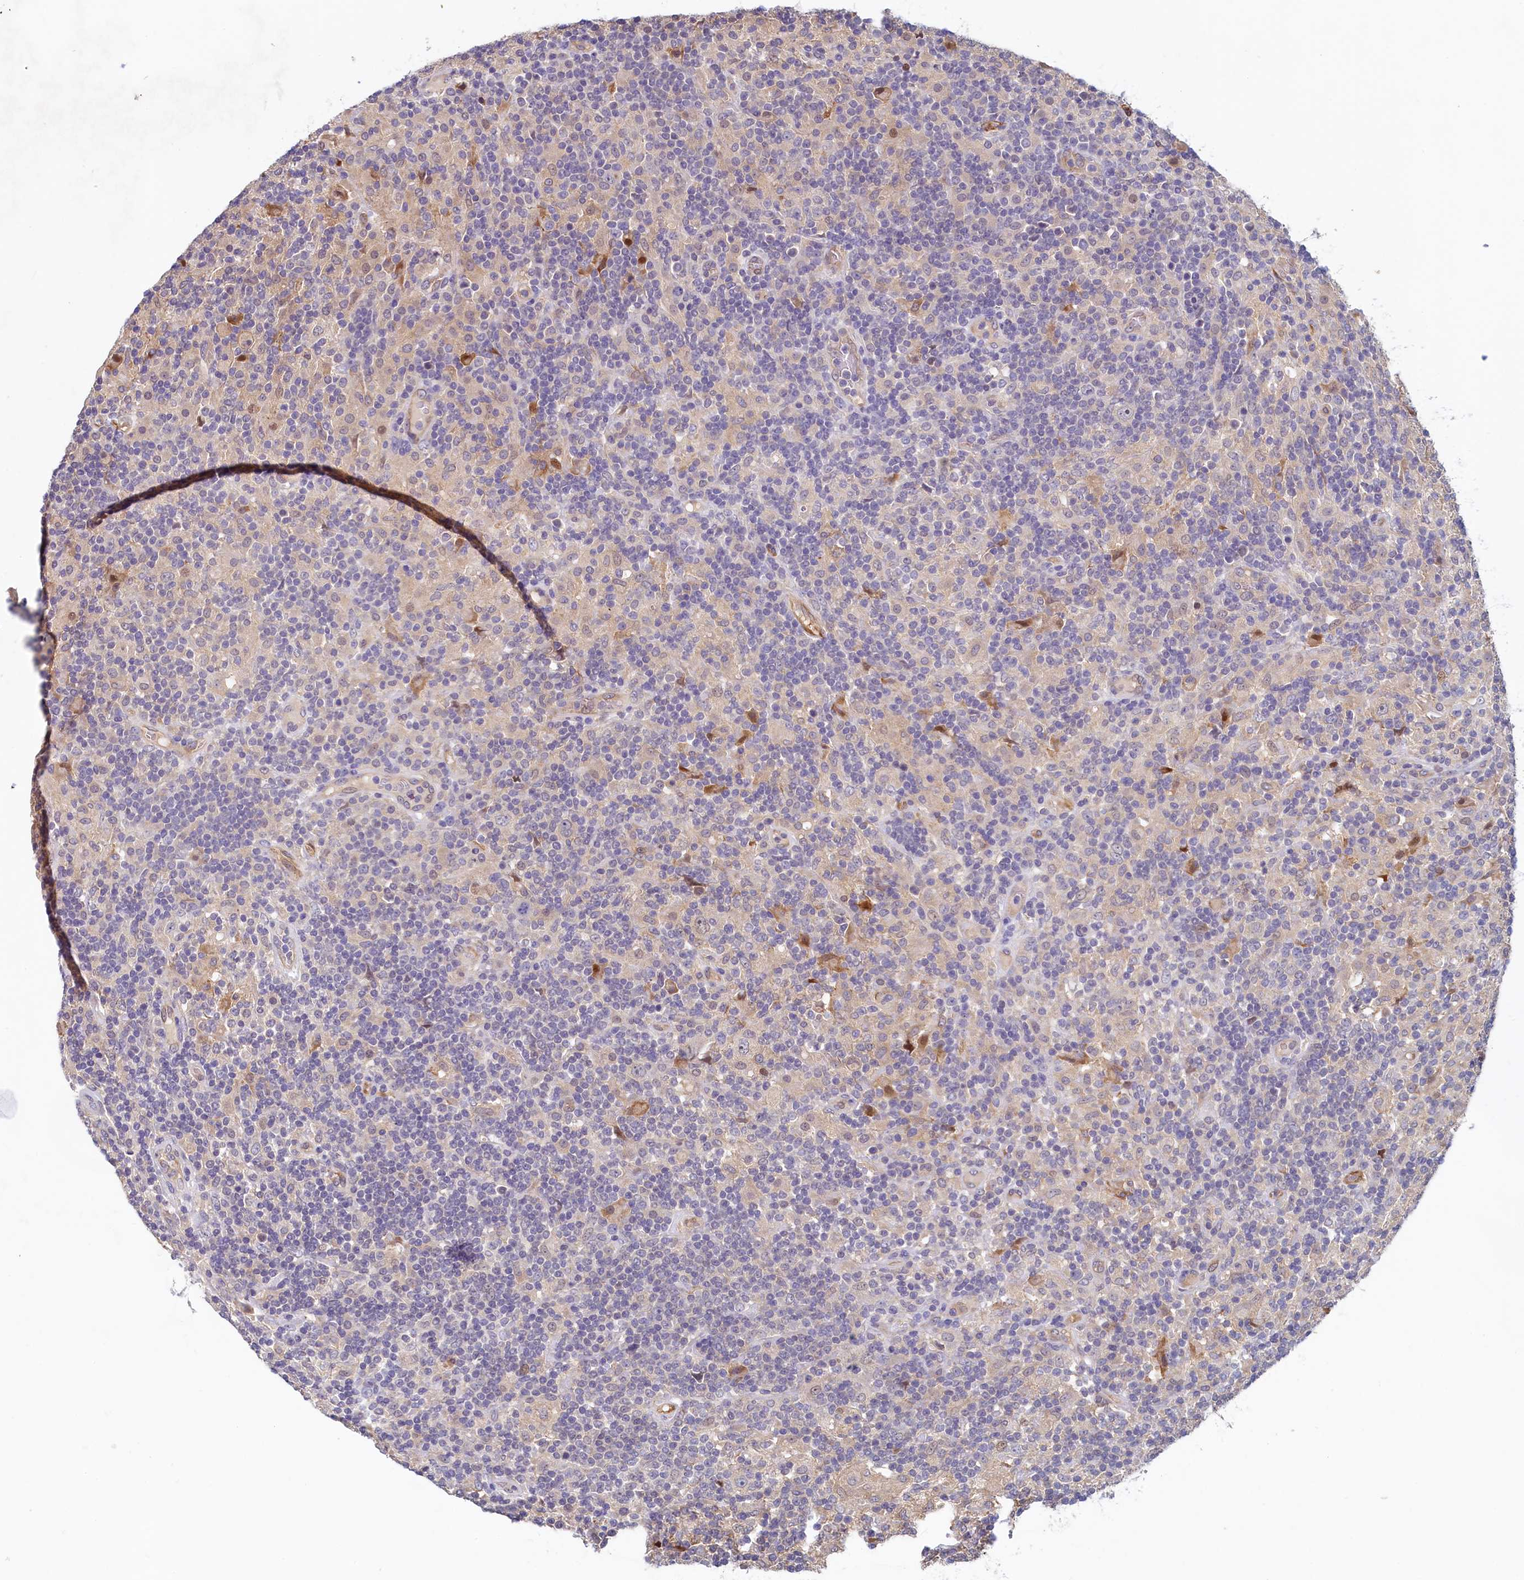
{"staining": {"intensity": "negative", "quantity": "none", "location": "none"}, "tissue": "lymphoma", "cell_type": "Tumor cells", "image_type": "cancer", "snomed": [{"axis": "morphology", "description": "Hodgkin's disease, NOS"}, {"axis": "topography", "description": "Lymph node"}], "caption": "IHC image of neoplastic tissue: human lymphoma stained with DAB (3,3'-diaminobenzidine) shows no significant protein positivity in tumor cells. (DAB (3,3'-diaminobenzidine) immunohistochemistry (IHC) visualized using brightfield microscopy, high magnification).", "gene": "NUBP2", "patient": {"sex": "male", "age": 70}}